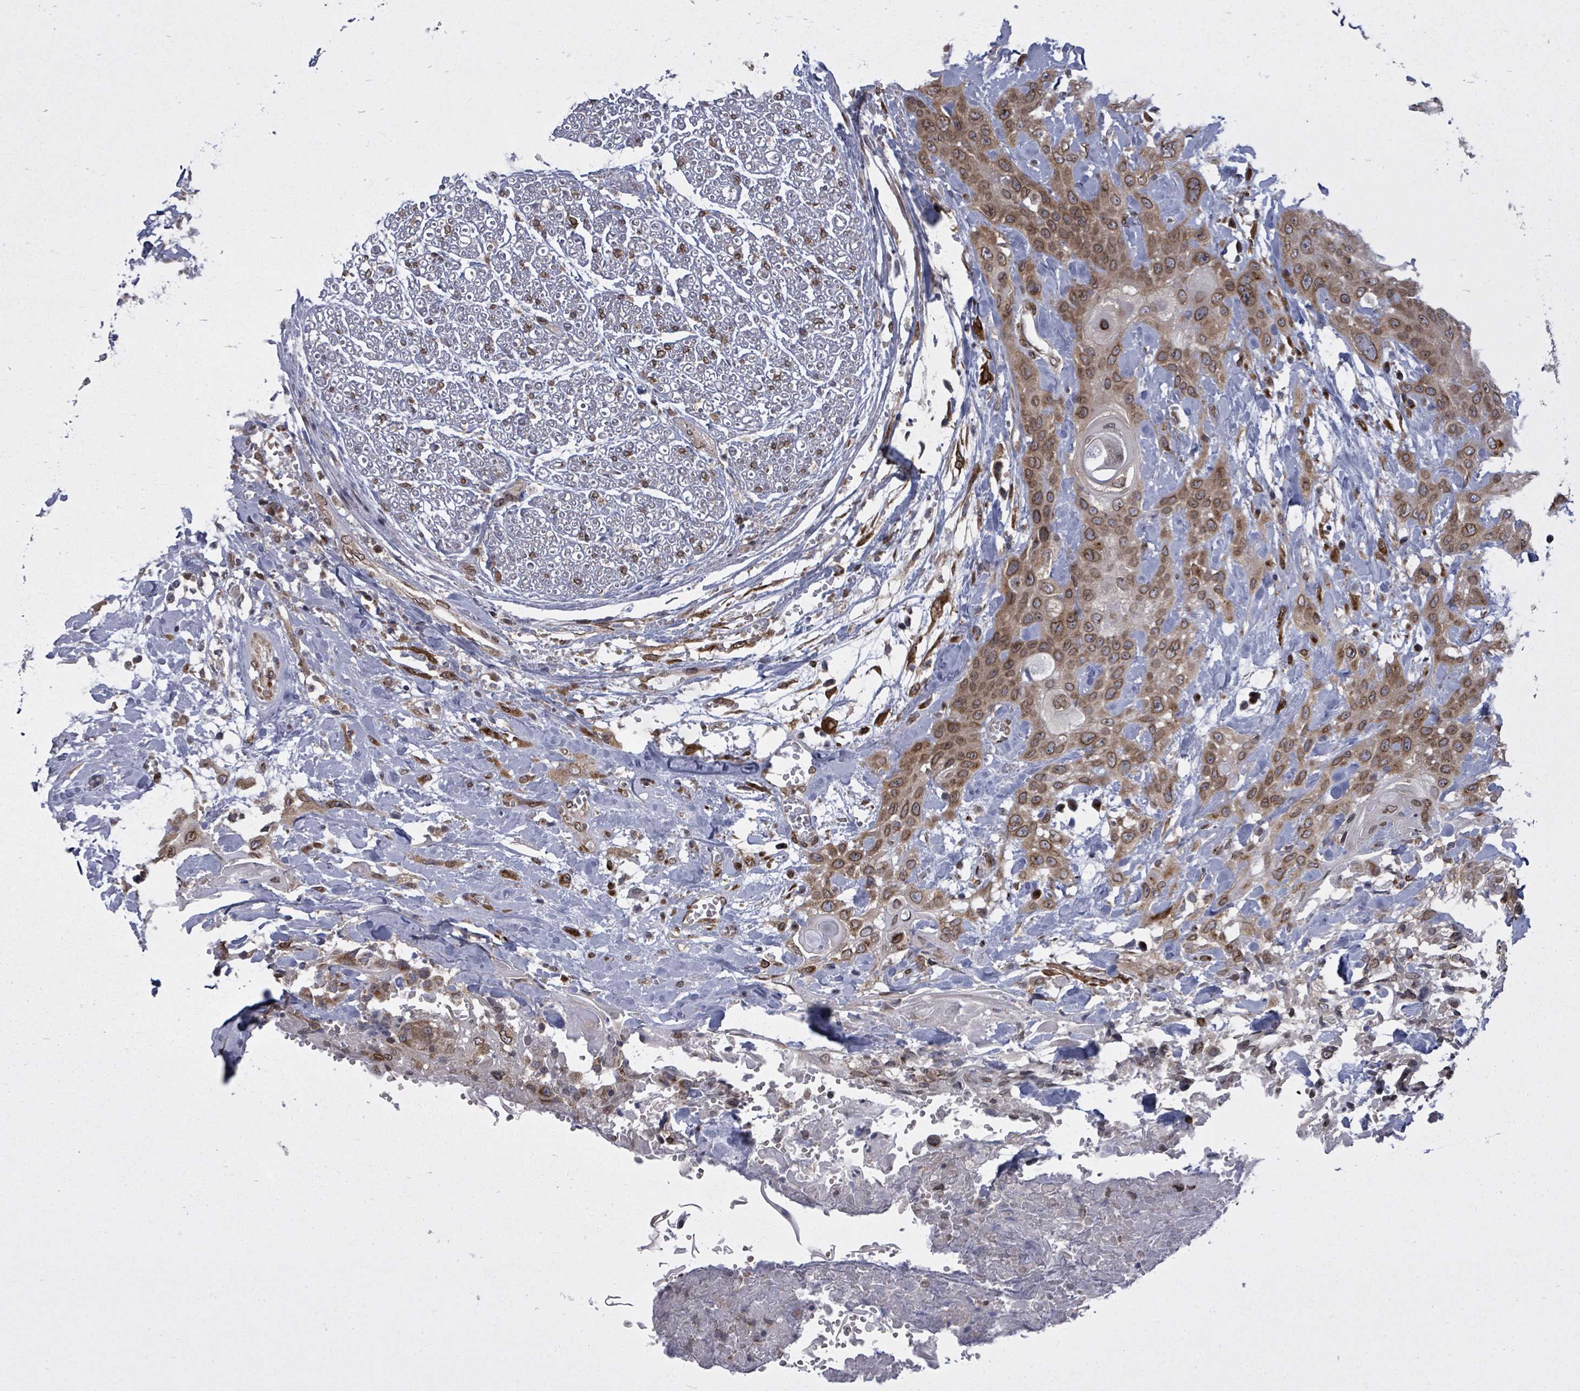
{"staining": {"intensity": "moderate", "quantity": ">75%", "location": "cytoplasmic/membranous,nuclear"}, "tissue": "head and neck cancer", "cell_type": "Tumor cells", "image_type": "cancer", "snomed": [{"axis": "morphology", "description": "Squamous cell carcinoma, NOS"}, {"axis": "topography", "description": "Head-Neck"}], "caption": "Immunohistochemistry staining of head and neck squamous cell carcinoma, which demonstrates medium levels of moderate cytoplasmic/membranous and nuclear expression in approximately >75% of tumor cells indicating moderate cytoplasmic/membranous and nuclear protein staining. The staining was performed using DAB (3,3'-diaminobenzidine) (brown) for protein detection and nuclei were counterstained in hematoxylin (blue).", "gene": "ARFGAP1", "patient": {"sex": "female", "age": 43}}